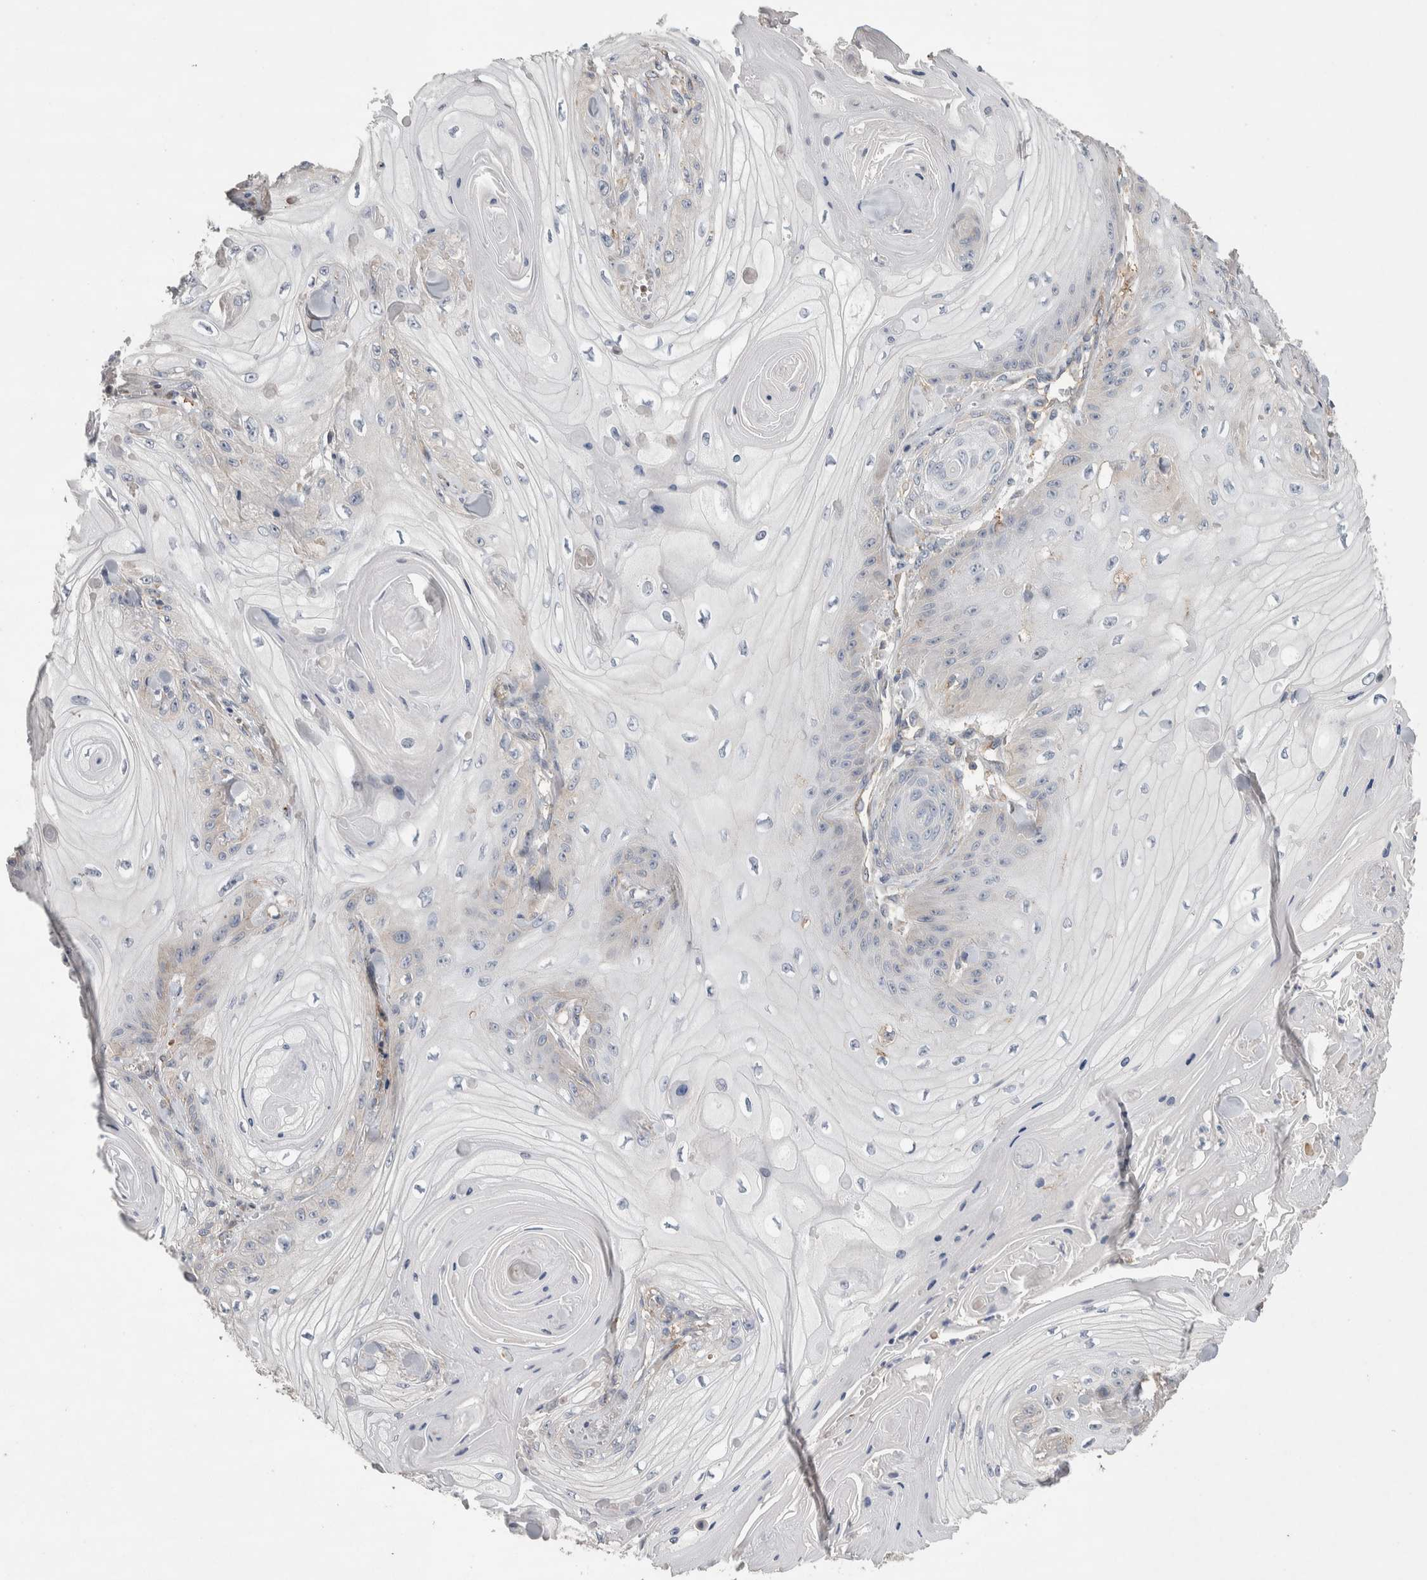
{"staining": {"intensity": "negative", "quantity": "none", "location": "none"}, "tissue": "skin cancer", "cell_type": "Tumor cells", "image_type": "cancer", "snomed": [{"axis": "morphology", "description": "Squamous cell carcinoma, NOS"}, {"axis": "topography", "description": "Skin"}], "caption": "High magnification brightfield microscopy of squamous cell carcinoma (skin) stained with DAB (brown) and counterstained with hematoxylin (blue): tumor cells show no significant staining.", "gene": "GCNA", "patient": {"sex": "male", "age": 74}}